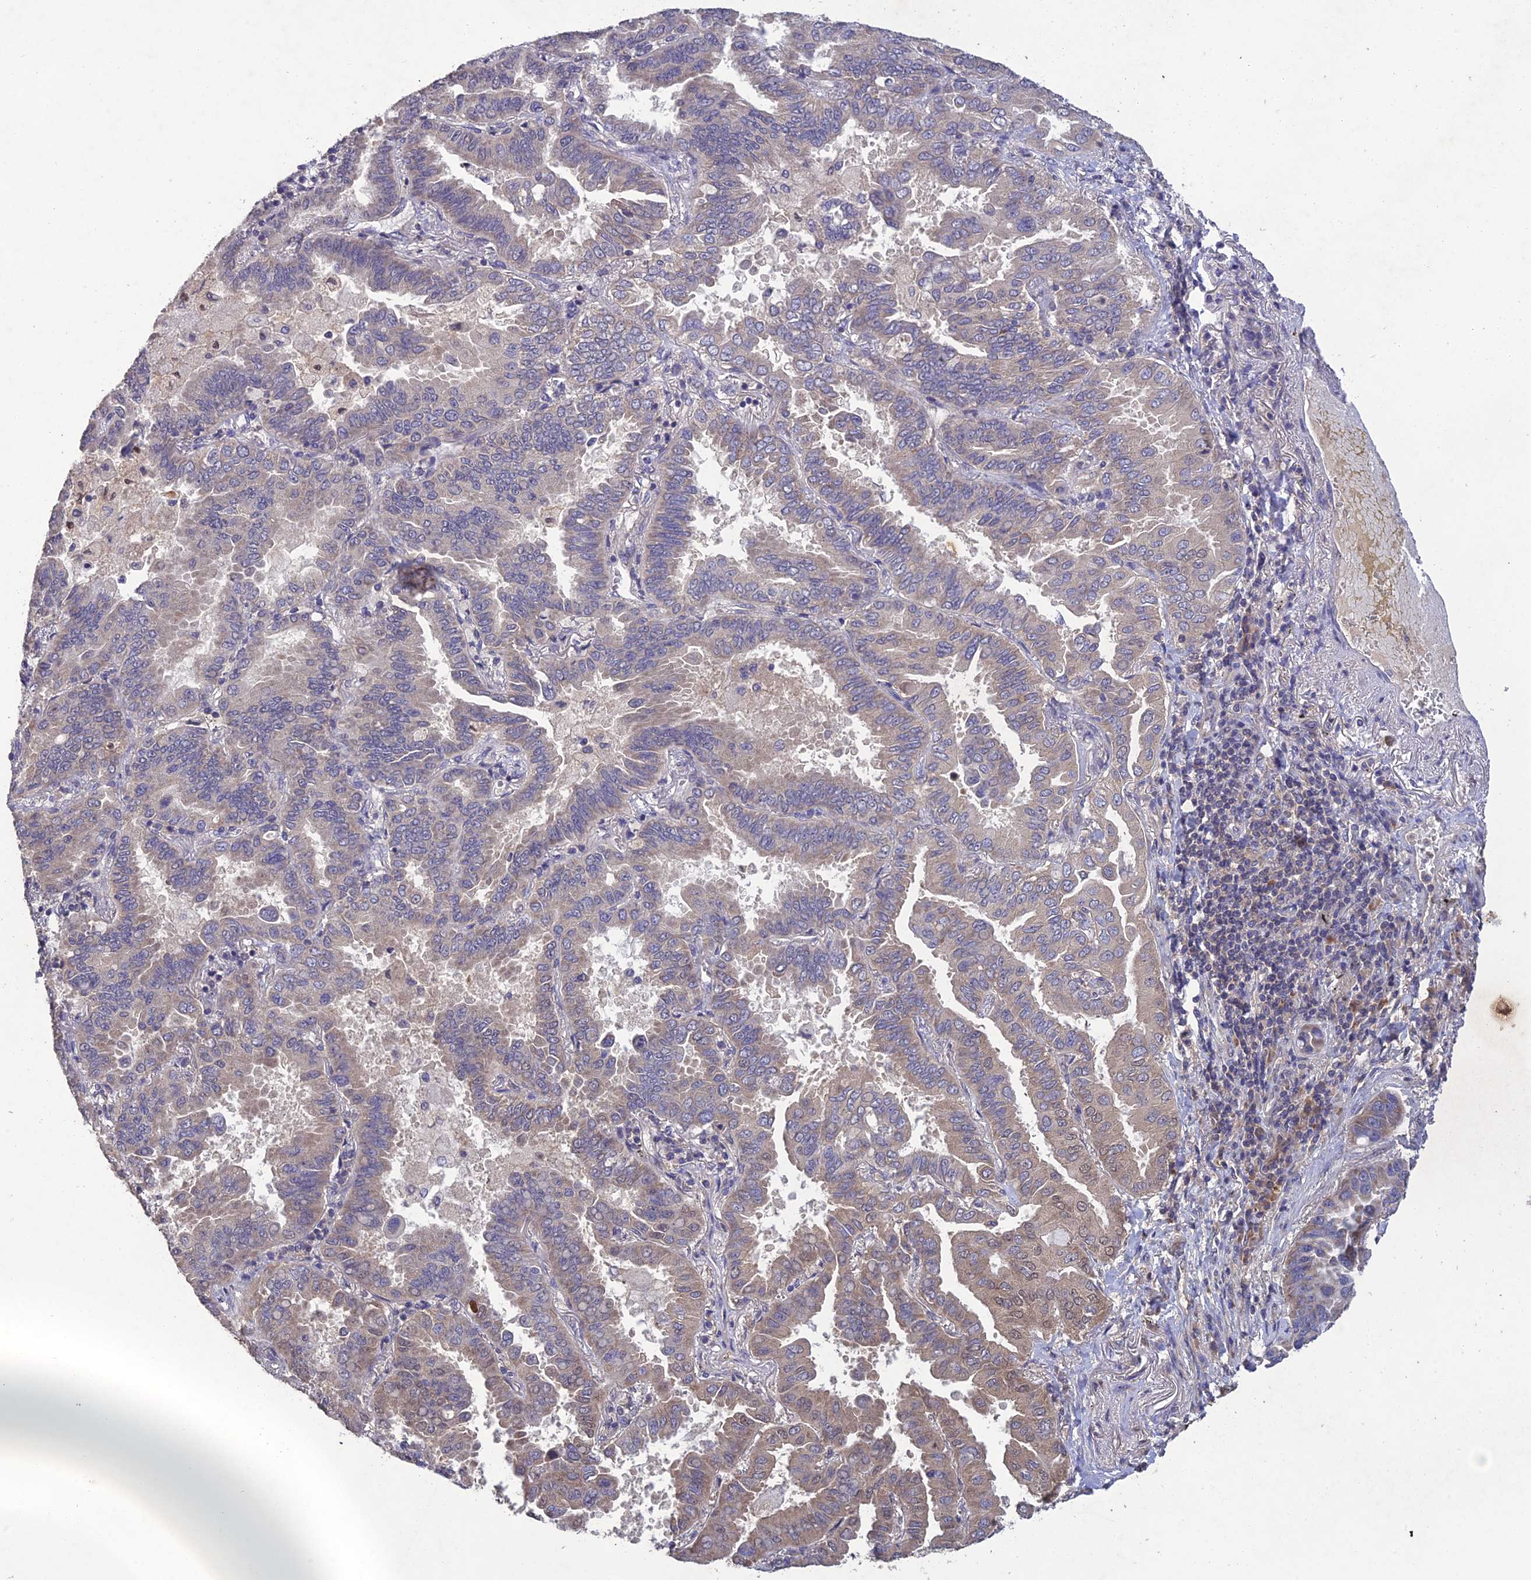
{"staining": {"intensity": "moderate", "quantity": "<25%", "location": "cytoplasmic/membranous"}, "tissue": "lung cancer", "cell_type": "Tumor cells", "image_type": "cancer", "snomed": [{"axis": "morphology", "description": "Adenocarcinoma, NOS"}, {"axis": "topography", "description": "Lung"}], "caption": "Lung adenocarcinoma stained with a brown dye displays moderate cytoplasmic/membranous positive staining in approximately <25% of tumor cells.", "gene": "SLC39A13", "patient": {"sex": "male", "age": 64}}